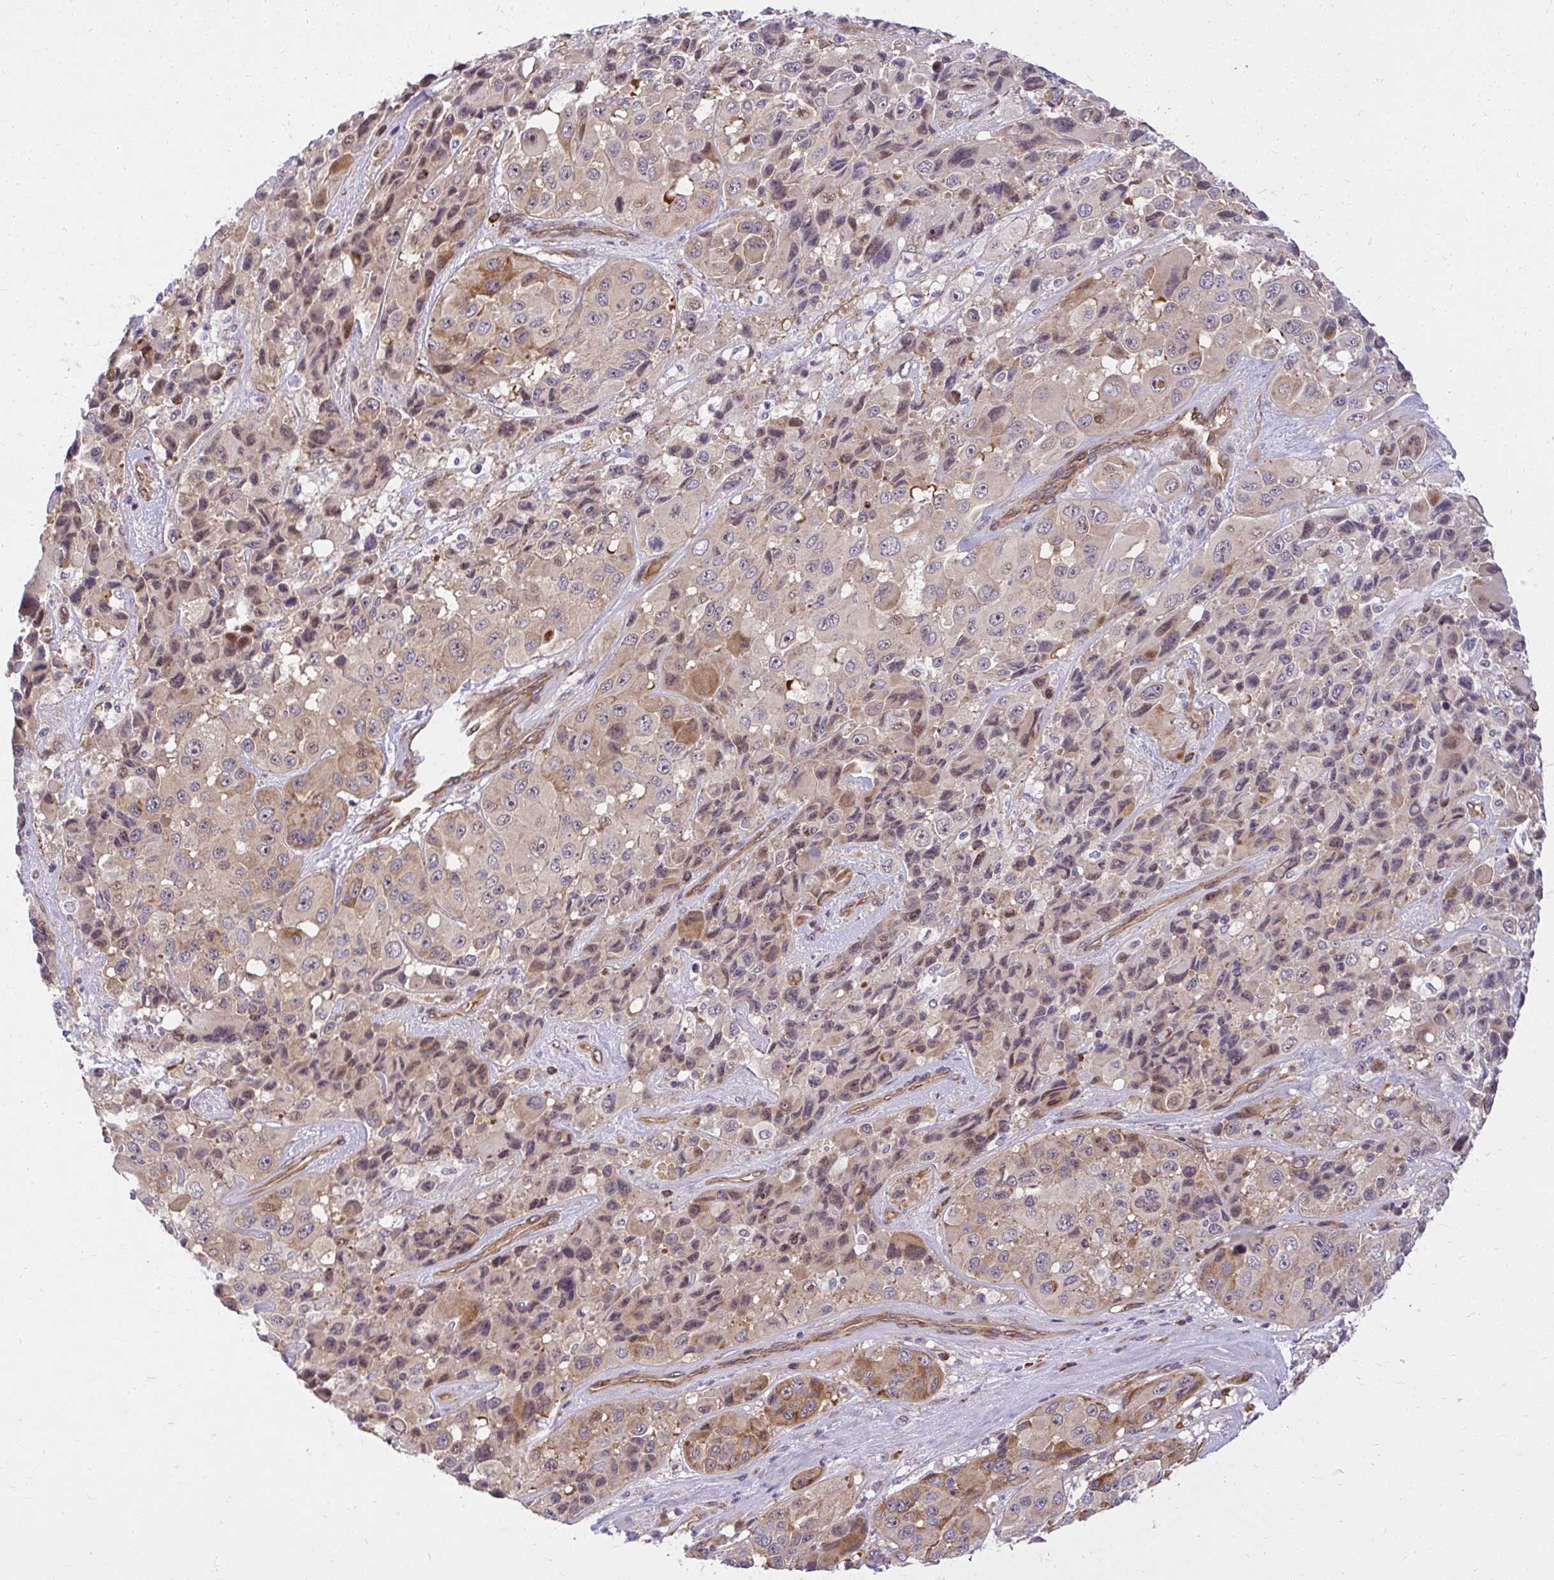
{"staining": {"intensity": "moderate", "quantity": "<25%", "location": "cytoplasmic/membranous,nuclear"}, "tissue": "melanoma", "cell_type": "Tumor cells", "image_type": "cancer", "snomed": [{"axis": "morphology", "description": "Malignant melanoma, Metastatic site"}, {"axis": "topography", "description": "Lymph node"}], "caption": "IHC histopathology image of neoplastic tissue: melanoma stained using IHC reveals low levels of moderate protein expression localized specifically in the cytoplasmic/membranous and nuclear of tumor cells, appearing as a cytoplasmic/membranous and nuclear brown color.", "gene": "RSKR", "patient": {"sex": "female", "age": 65}}